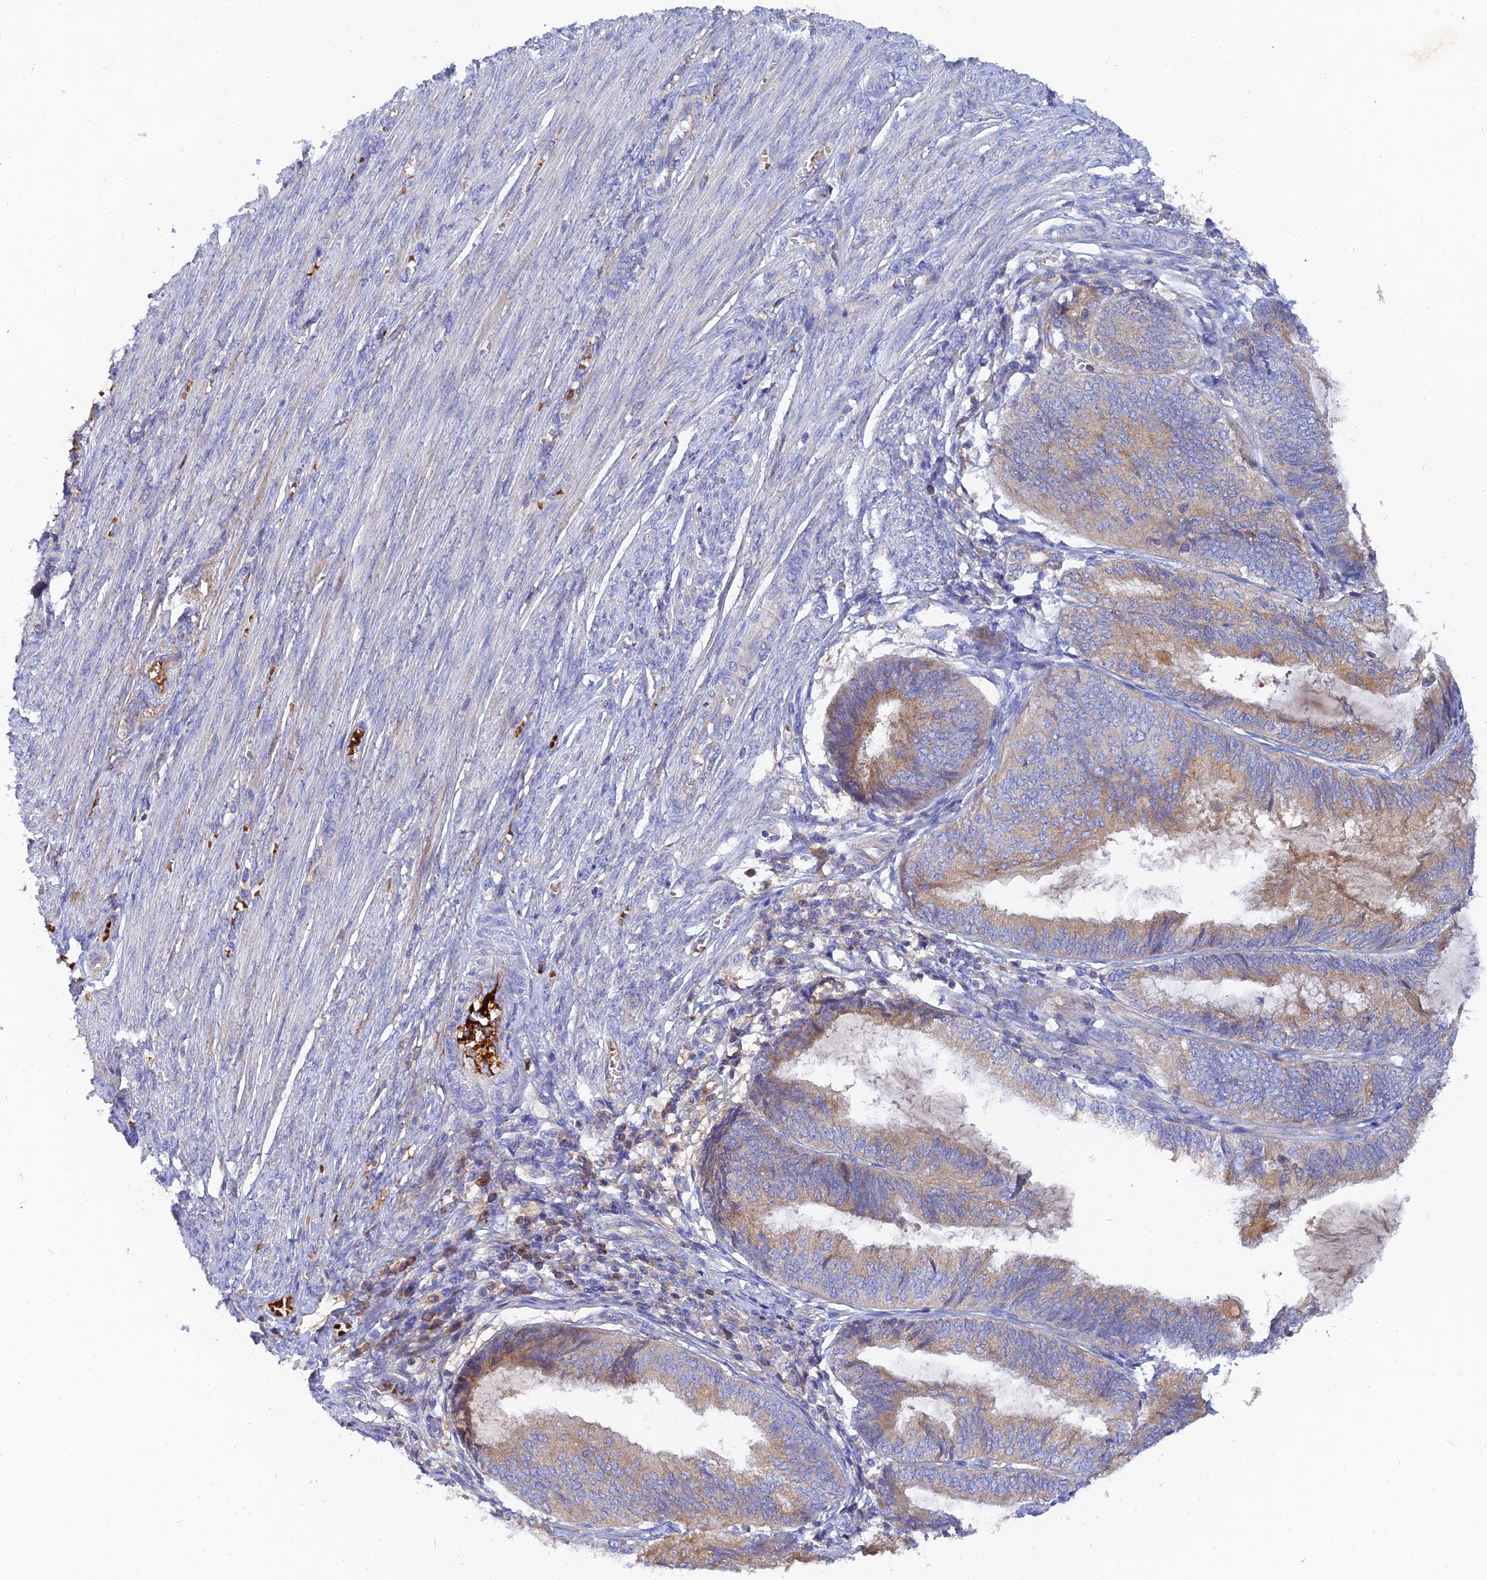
{"staining": {"intensity": "moderate", "quantity": "<25%", "location": "cytoplasmic/membranous"}, "tissue": "endometrial cancer", "cell_type": "Tumor cells", "image_type": "cancer", "snomed": [{"axis": "morphology", "description": "Adenocarcinoma, NOS"}, {"axis": "topography", "description": "Endometrium"}], "caption": "Immunohistochemistry (IHC) of endometrial adenocarcinoma shows low levels of moderate cytoplasmic/membranous expression in approximately <25% of tumor cells.", "gene": "MROH1", "patient": {"sex": "female", "age": 81}}